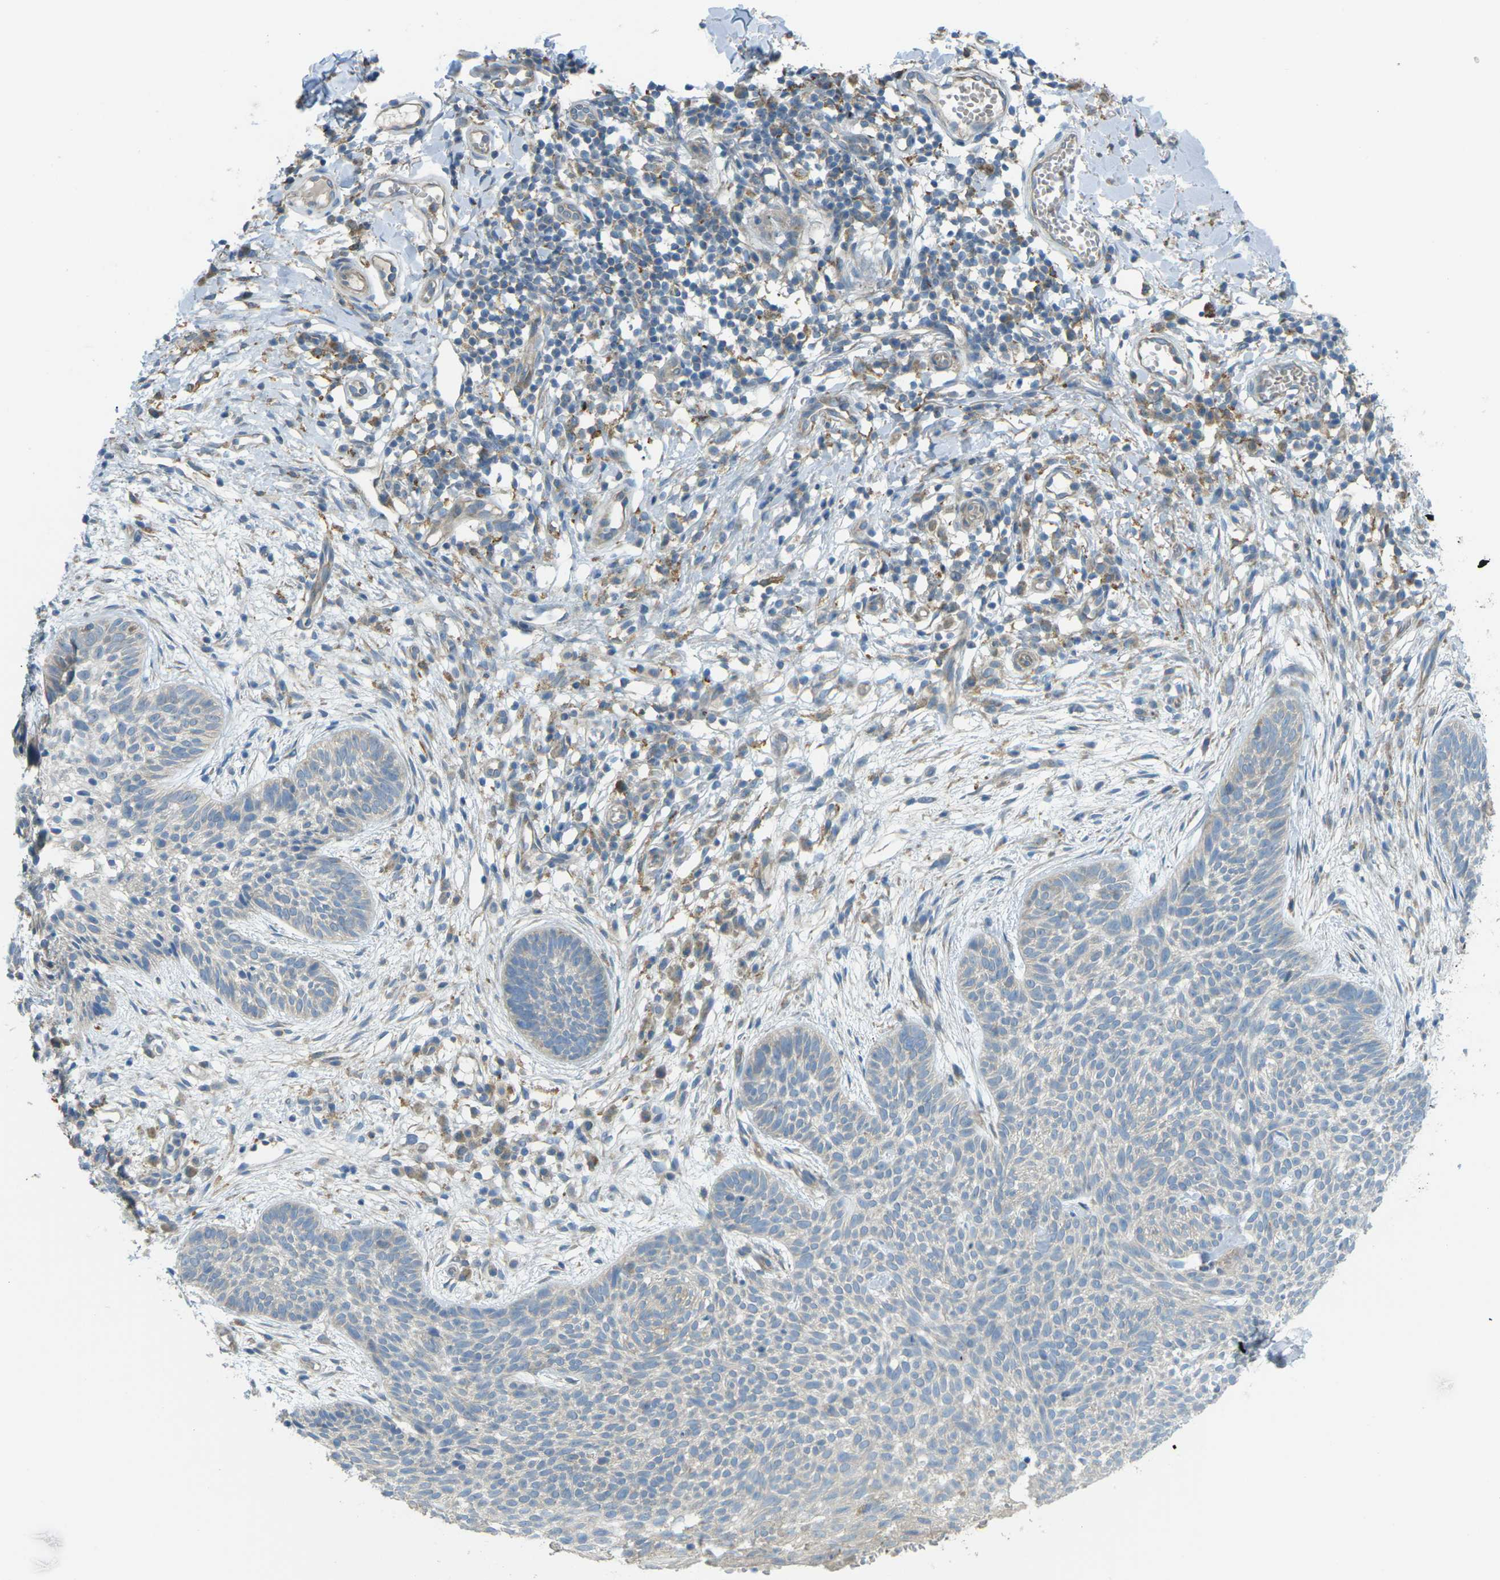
{"staining": {"intensity": "negative", "quantity": "none", "location": "none"}, "tissue": "skin cancer", "cell_type": "Tumor cells", "image_type": "cancer", "snomed": [{"axis": "morphology", "description": "Basal cell carcinoma"}, {"axis": "topography", "description": "Skin"}], "caption": "Tumor cells show no significant protein positivity in skin cancer (basal cell carcinoma). The staining was performed using DAB (3,3'-diaminobenzidine) to visualize the protein expression in brown, while the nuclei were stained in blue with hematoxylin (Magnification: 20x).", "gene": "MYLK4", "patient": {"sex": "female", "age": 59}}